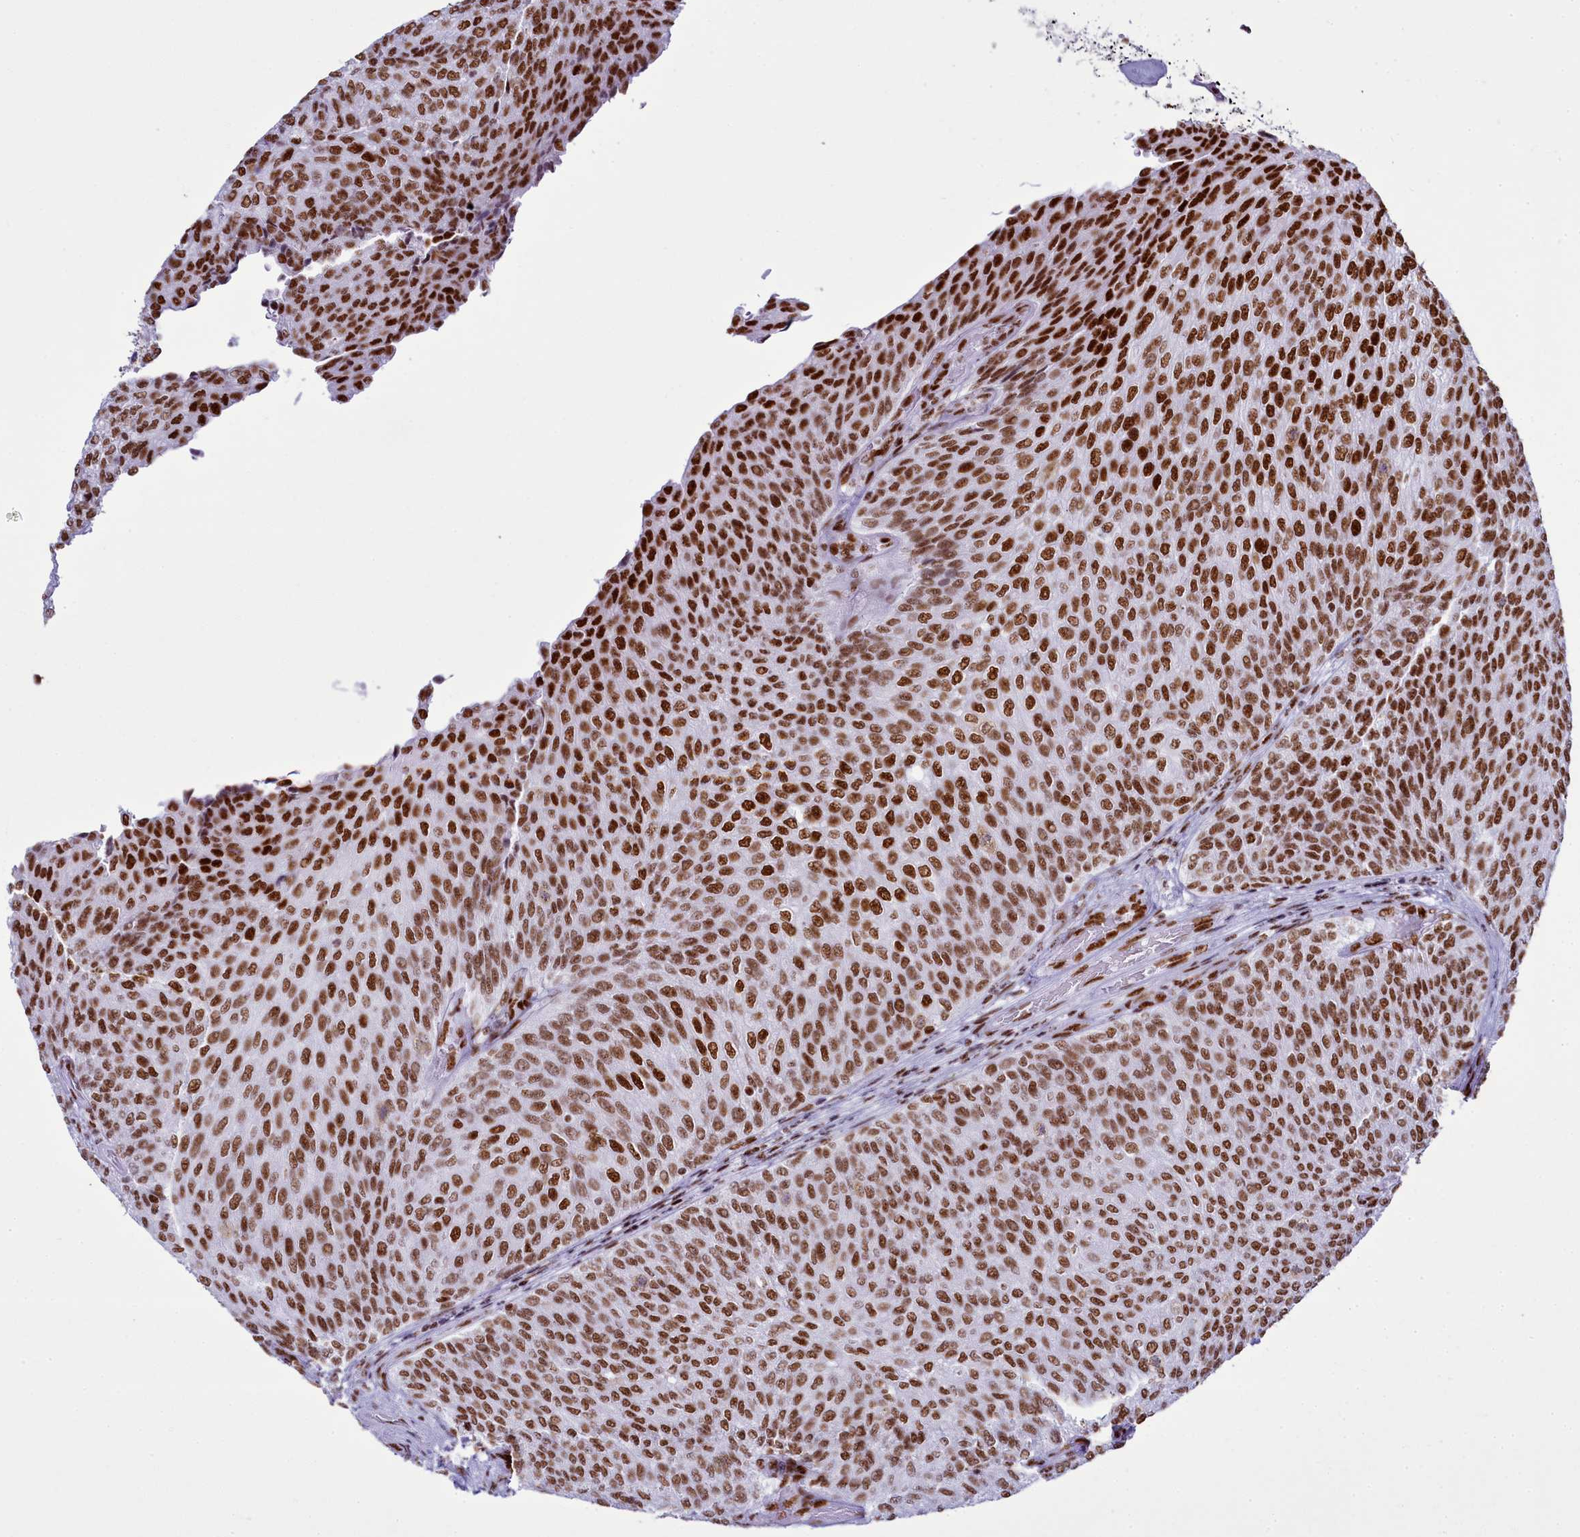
{"staining": {"intensity": "moderate", "quantity": ">75%", "location": "nuclear"}, "tissue": "urothelial cancer", "cell_type": "Tumor cells", "image_type": "cancer", "snomed": [{"axis": "morphology", "description": "Urothelial carcinoma, Low grade"}, {"axis": "topography", "description": "Urinary bladder"}], "caption": "Low-grade urothelial carcinoma stained with a protein marker displays moderate staining in tumor cells.", "gene": "RALY", "patient": {"sex": "female", "age": 79}}